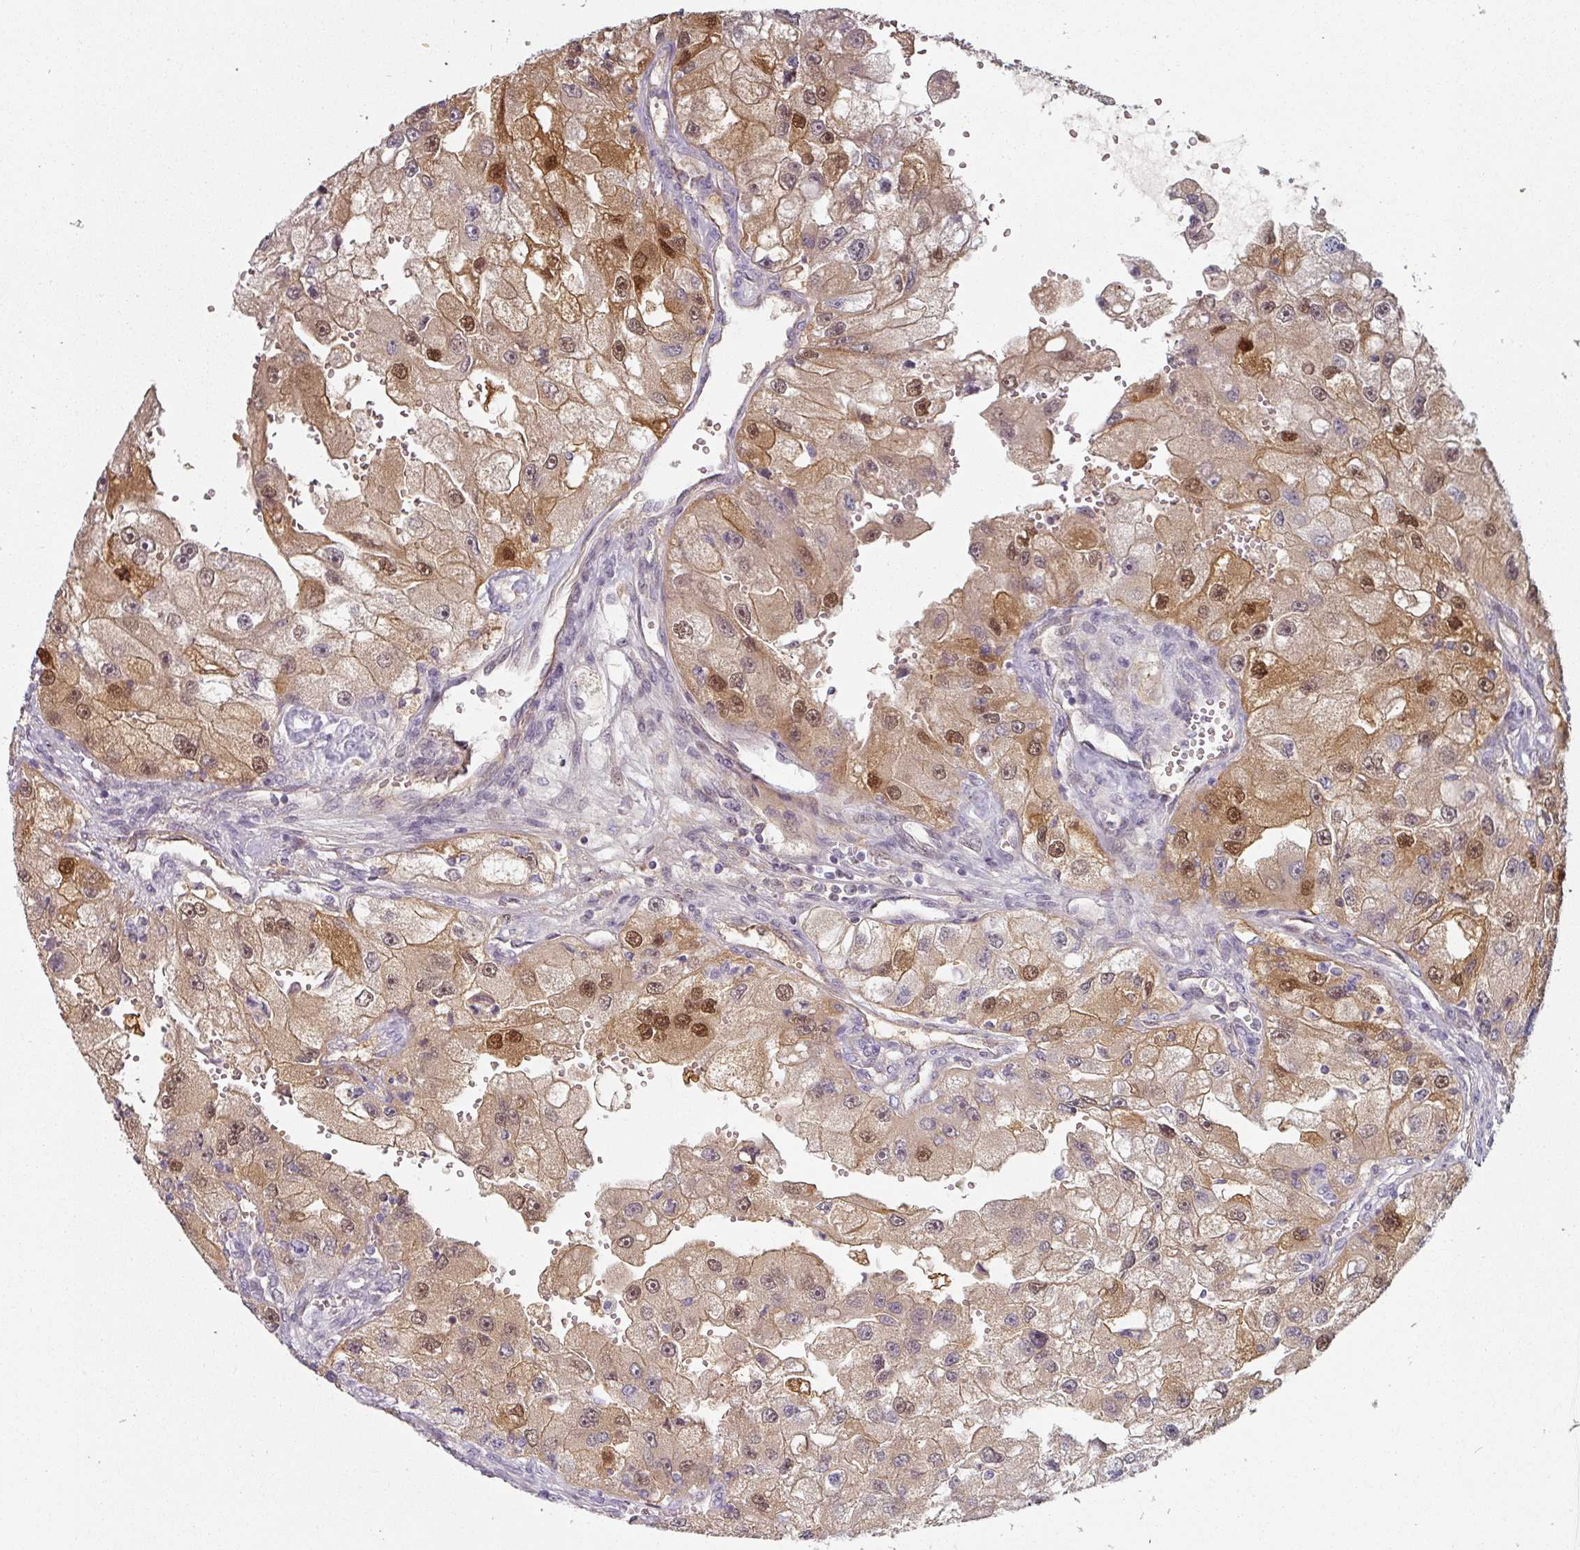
{"staining": {"intensity": "moderate", "quantity": ">75%", "location": "cytoplasmic/membranous,nuclear"}, "tissue": "renal cancer", "cell_type": "Tumor cells", "image_type": "cancer", "snomed": [{"axis": "morphology", "description": "Adenocarcinoma, NOS"}, {"axis": "topography", "description": "Kidney"}], "caption": "Protein staining exhibits moderate cytoplasmic/membranous and nuclear positivity in about >75% of tumor cells in renal cancer (adenocarcinoma). (IHC, brightfield microscopy, high magnification).", "gene": "CEP78", "patient": {"sex": "male", "age": 63}}